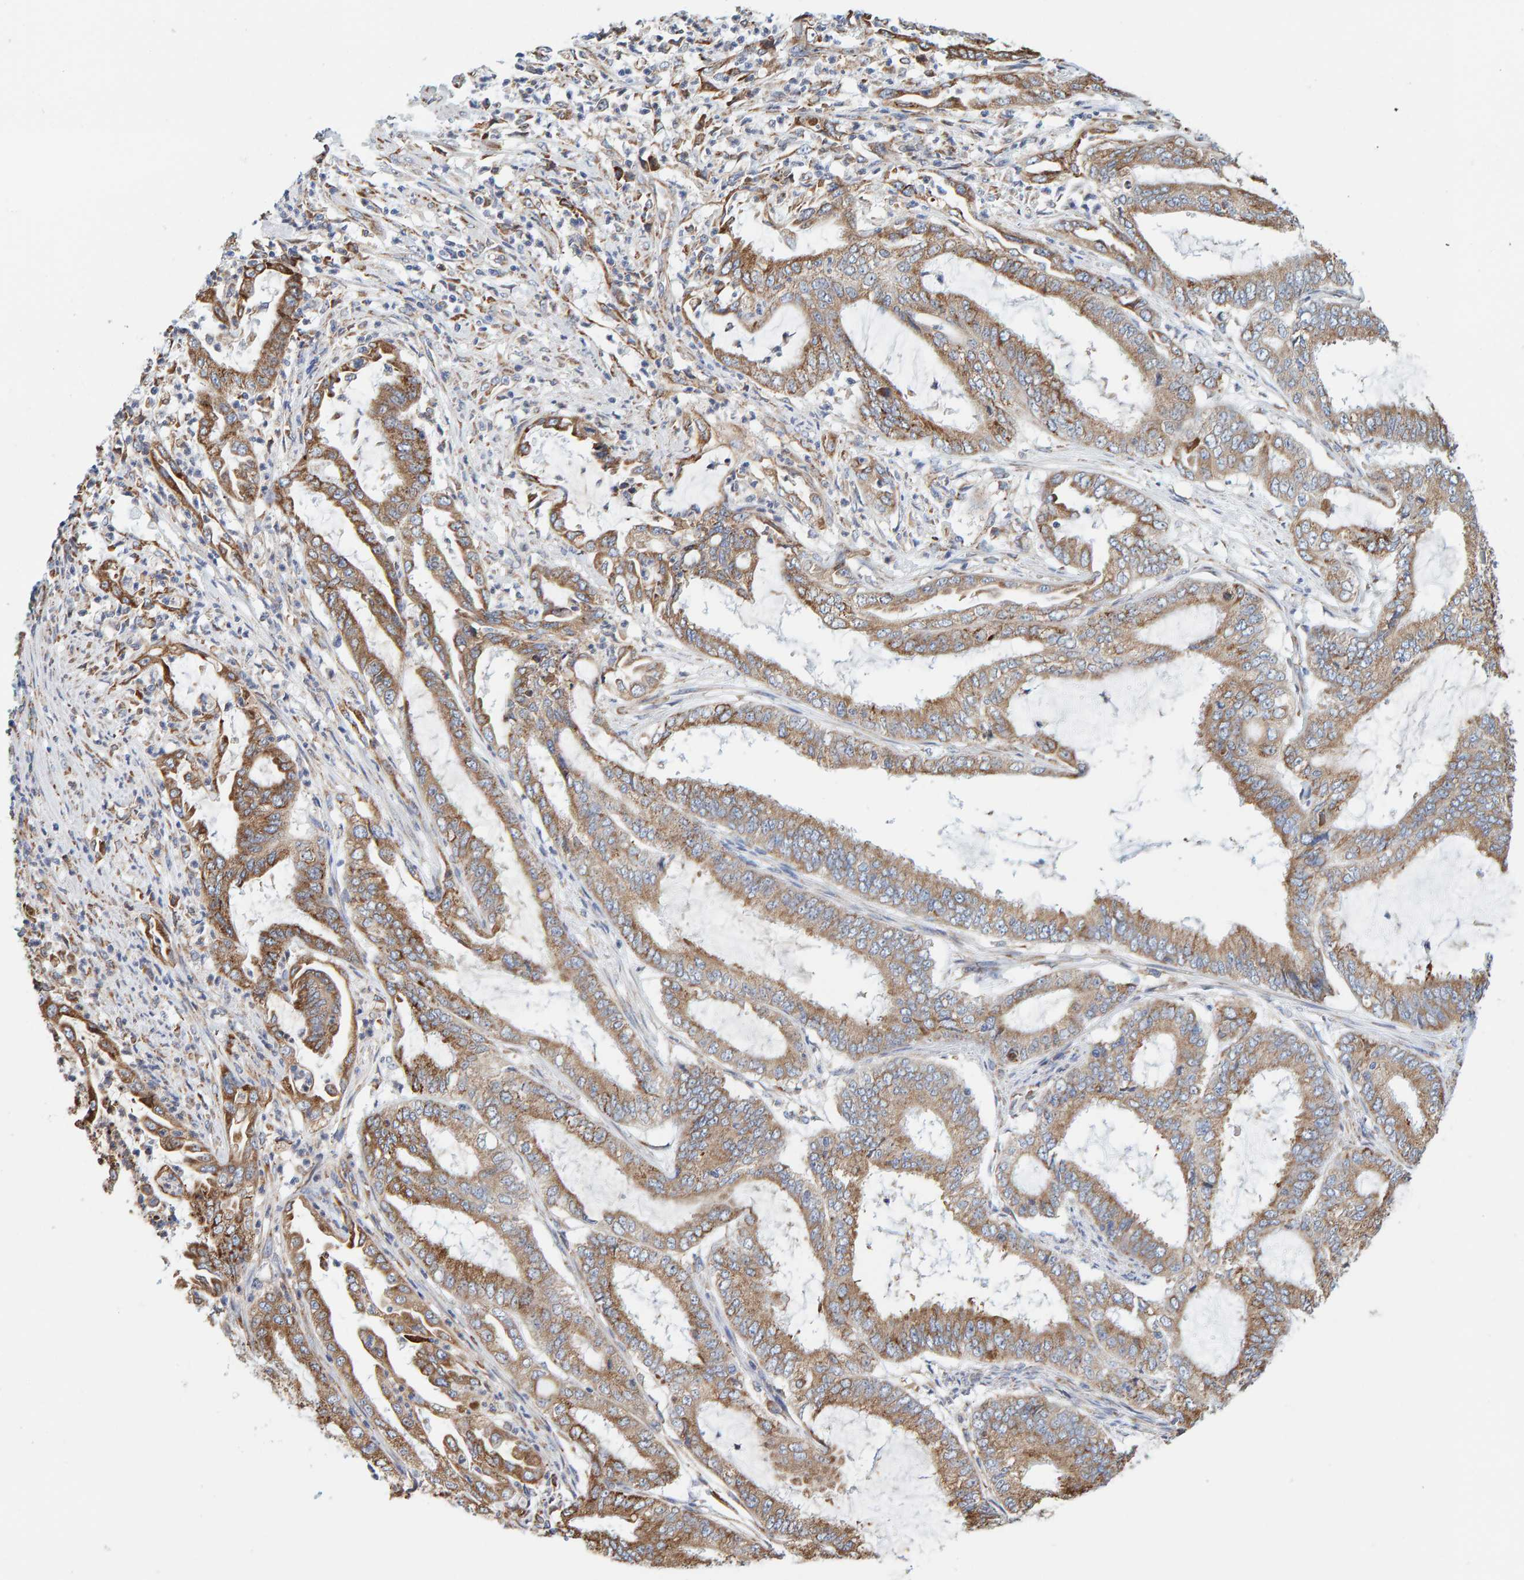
{"staining": {"intensity": "moderate", "quantity": ">75%", "location": "cytoplasmic/membranous"}, "tissue": "endometrial cancer", "cell_type": "Tumor cells", "image_type": "cancer", "snomed": [{"axis": "morphology", "description": "Adenocarcinoma, NOS"}, {"axis": "topography", "description": "Endometrium"}], "caption": "Endometrial cancer (adenocarcinoma) stained with DAB (3,3'-diaminobenzidine) immunohistochemistry displays medium levels of moderate cytoplasmic/membranous expression in about >75% of tumor cells.", "gene": "SGPL1", "patient": {"sex": "female", "age": 51}}